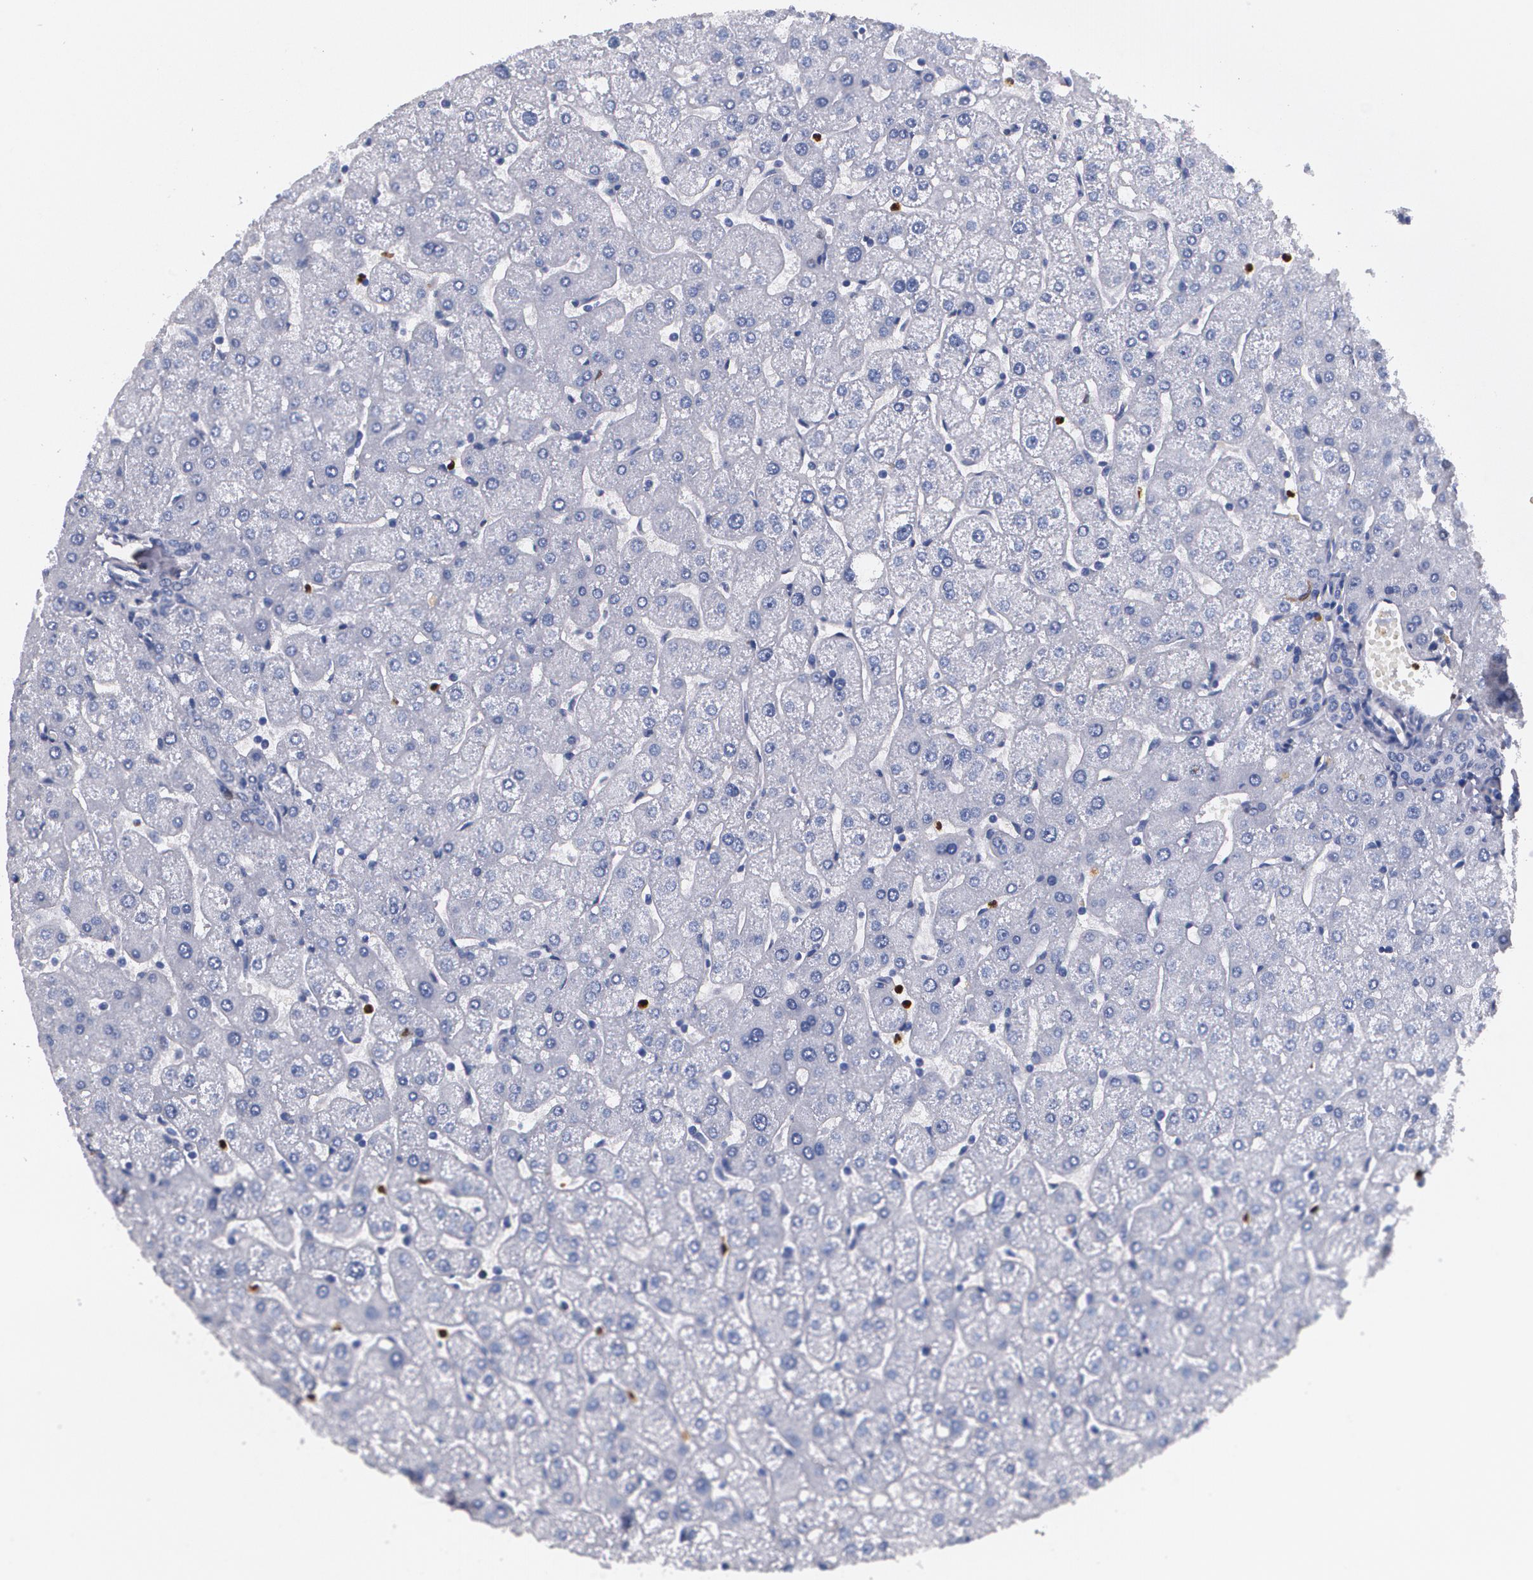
{"staining": {"intensity": "negative", "quantity": "none", "location": "none"}, "tissue": "liver", "cell_type": "Cholangiocytes", "image_type": "normal", "snomed": [{"axis": "morphology", "description": "Normal tissue, NOS"}, {"axis": "topography", "description": "Liver"}], "caption": "IHC micrograph of unremarkable human liver stained for a protein (brown), which shows no positivity in cholangiocytes.", "gene": "S100A8", "patient": {"sex": "male", "age": 67}}